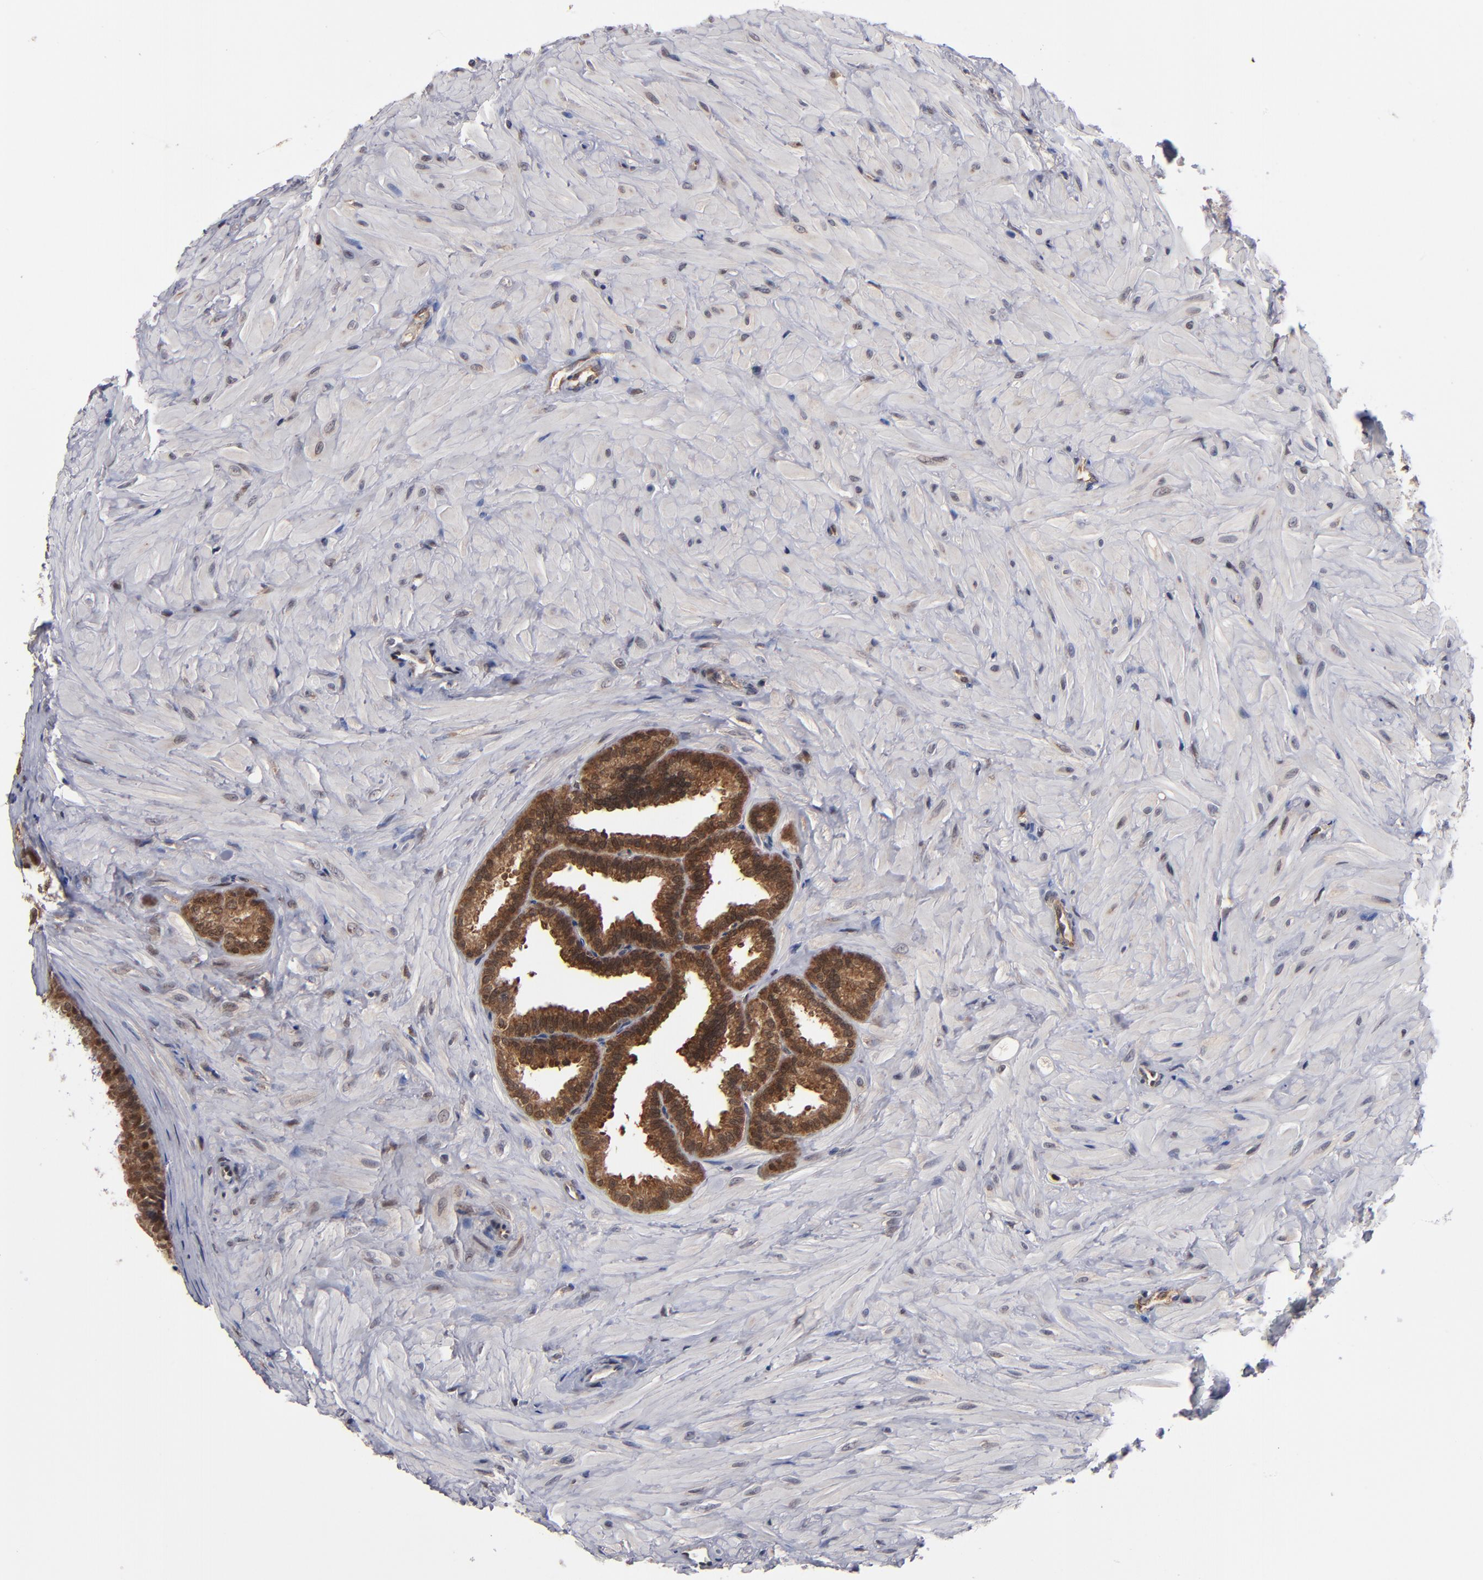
{"staining": {"intensity": "moderate", "quantity": ">75%", "location": "cytoplasmic/membranous"}, "tissue": "seminal vesicle", "cell_type": "Glandular cells", "image_type": "normal", "snomed": [{"axis": "morphology", "description": "Normal tissue, NOS"}, {"axis": "topography", "description": "Seminal veicle"}], "caption": "Immunohistochemistry of normal human seminal vesicle exhibits medium levels of moderate cytoplasmic/membranous staining in about >75% of glandular cells.", "gene": "ALG13", "patient": {"sex": "male", "age": 26}}